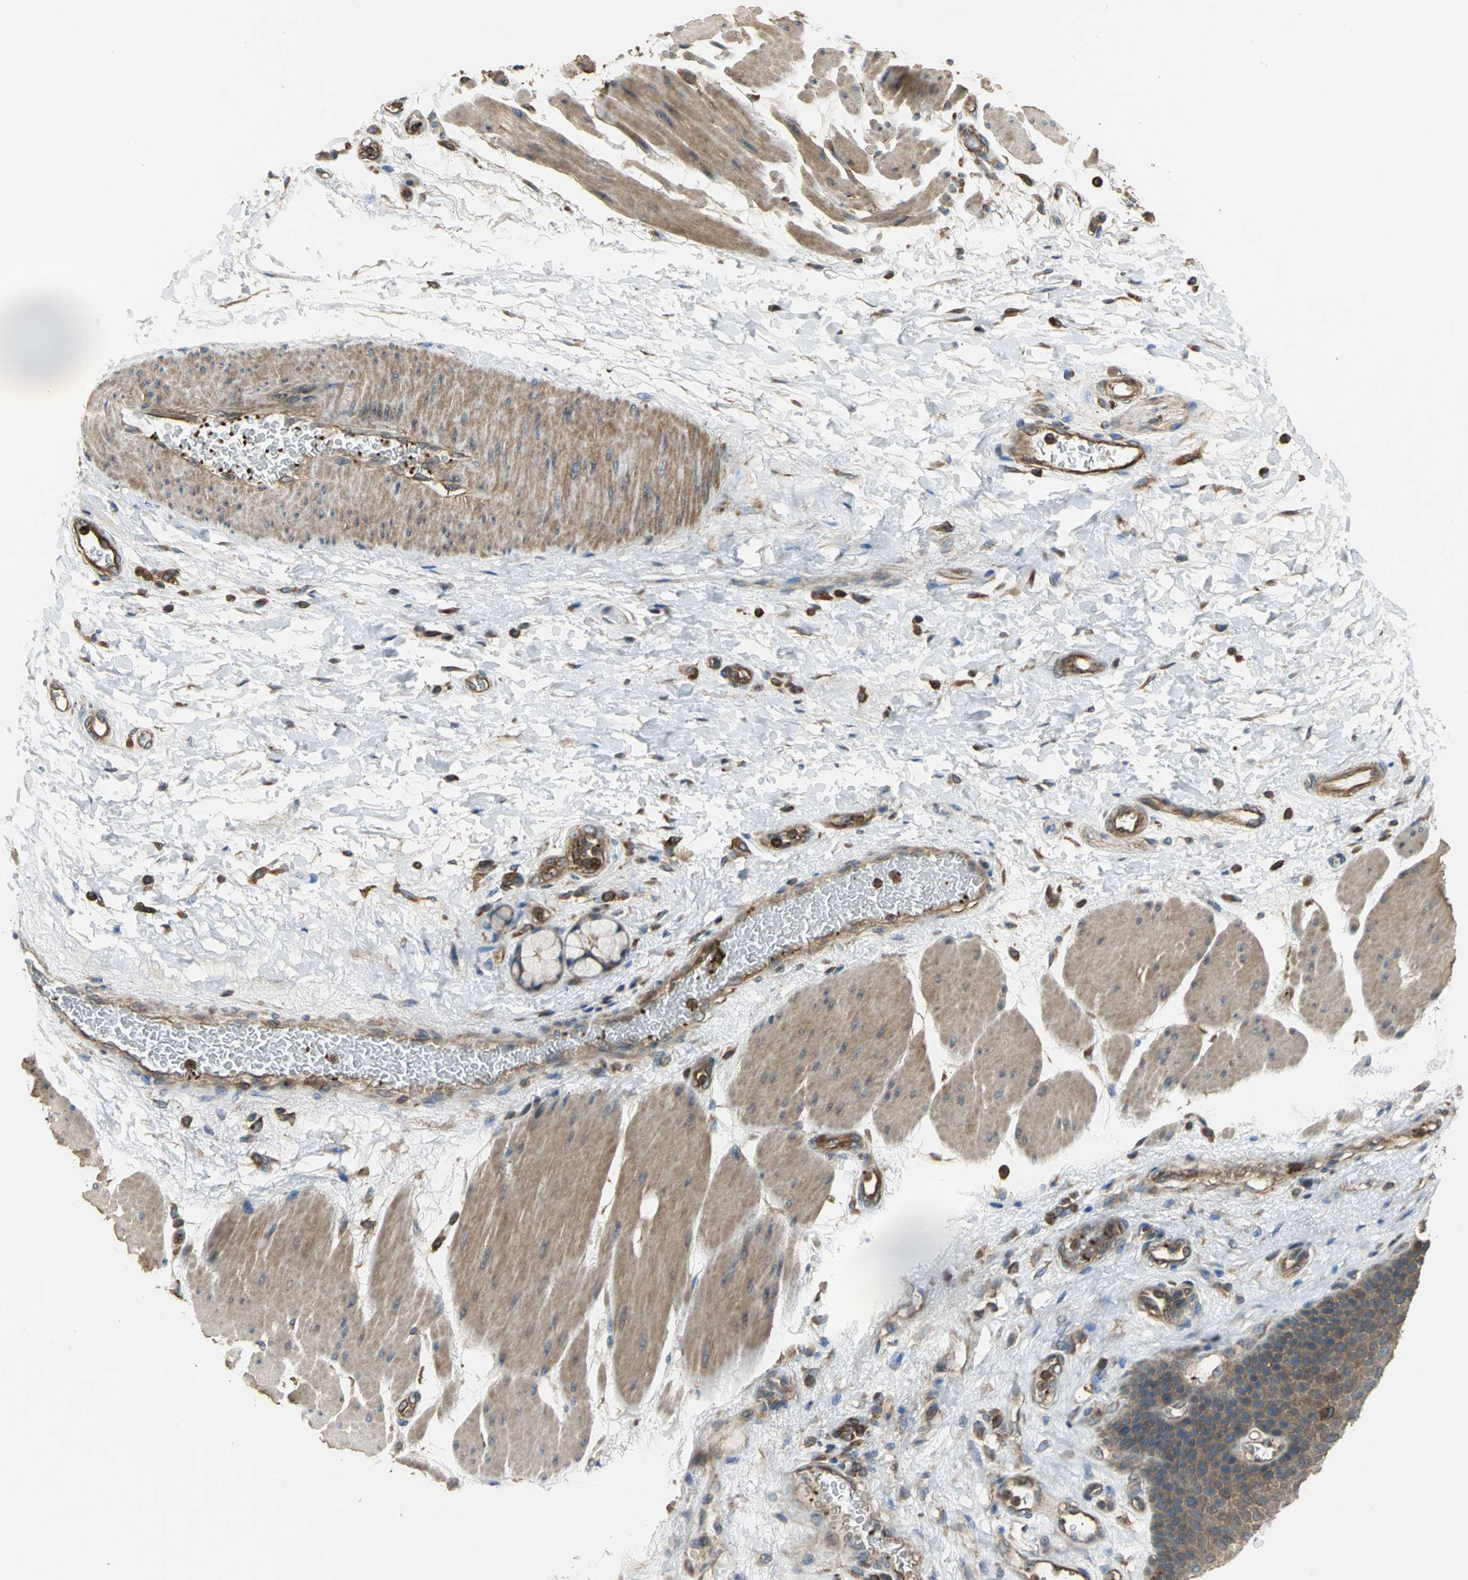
{"staining": {"intensity": "moderate", "quantity": ">75%", "location": "cytoplasmic/membranous"}, "tissue": "esophagus", "cell_type": "Squamous epithelial cells", "image_type": "normal", "snomed": [{"axis": "morphology", "description": "Normal tissue, NOS"}, {"axis": "topography", "description": "Esophagus"}], "caption": "A histopathology image of esophagus stained for a protein displays moderate cytoplasmic/membranous brown staining in squamous epithelial cells.", "gene": "TLN1", "patient": {"sex": "female", "age": 72}}